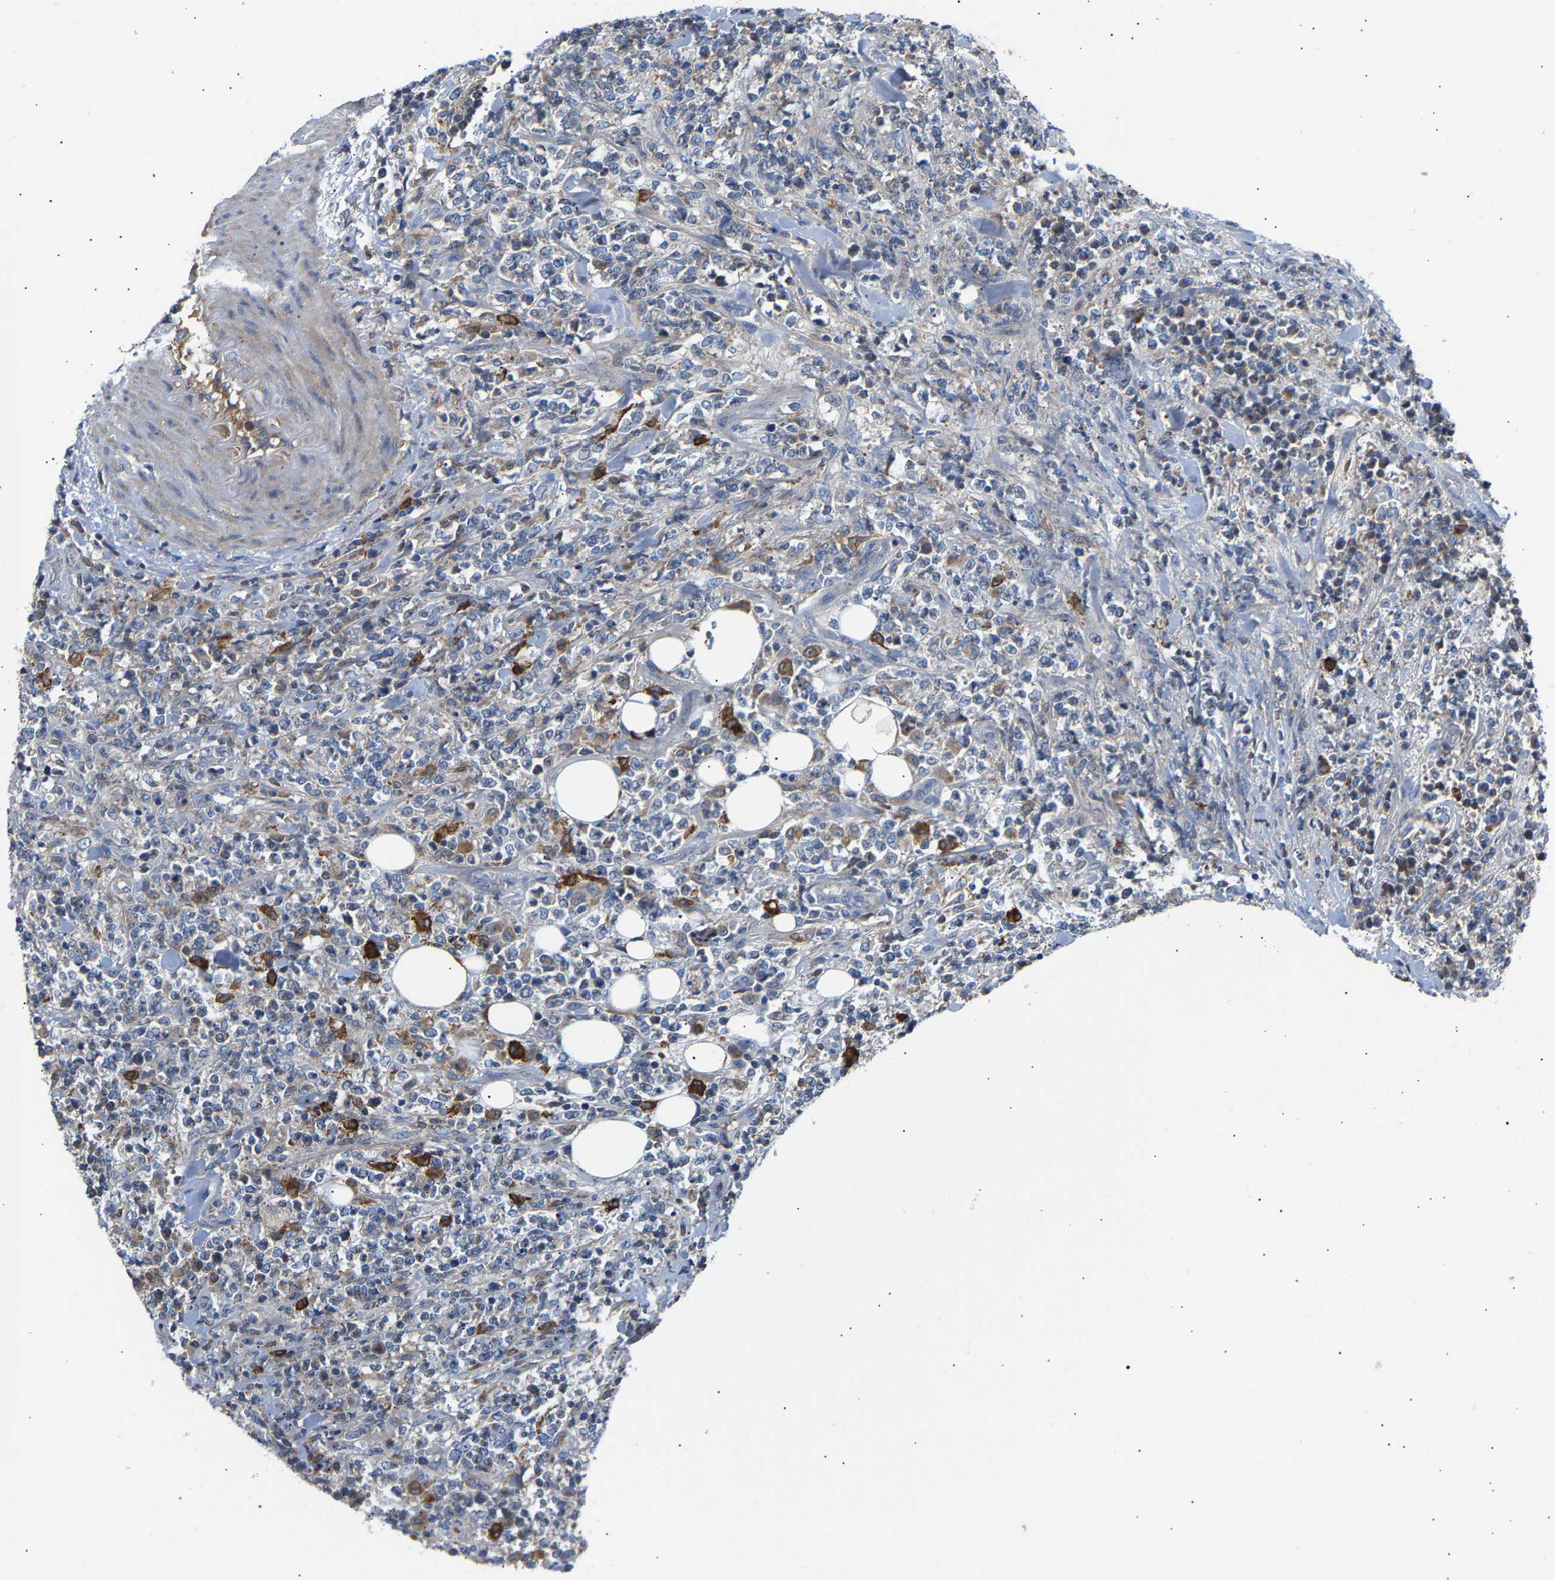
{"staining": {"intensity": "negative", "quantity": "none", "location": "none"}, "tissue": "lymphoma", "cell_type": "Tumor cells", "image_type": "cancer", "snomed": [{"axis": "morphology", "description": "Malignant lymphoma, non-Hodgkin's type, High grade"}, {"axis": "topography", "description": "Soft tissue"}], "caption": "Immunohistochemical staining of human lymphoma shows no significant staining in tumor cells.", "gene": "CCDC171", "patient": {"sex": "male", "age": 18}}